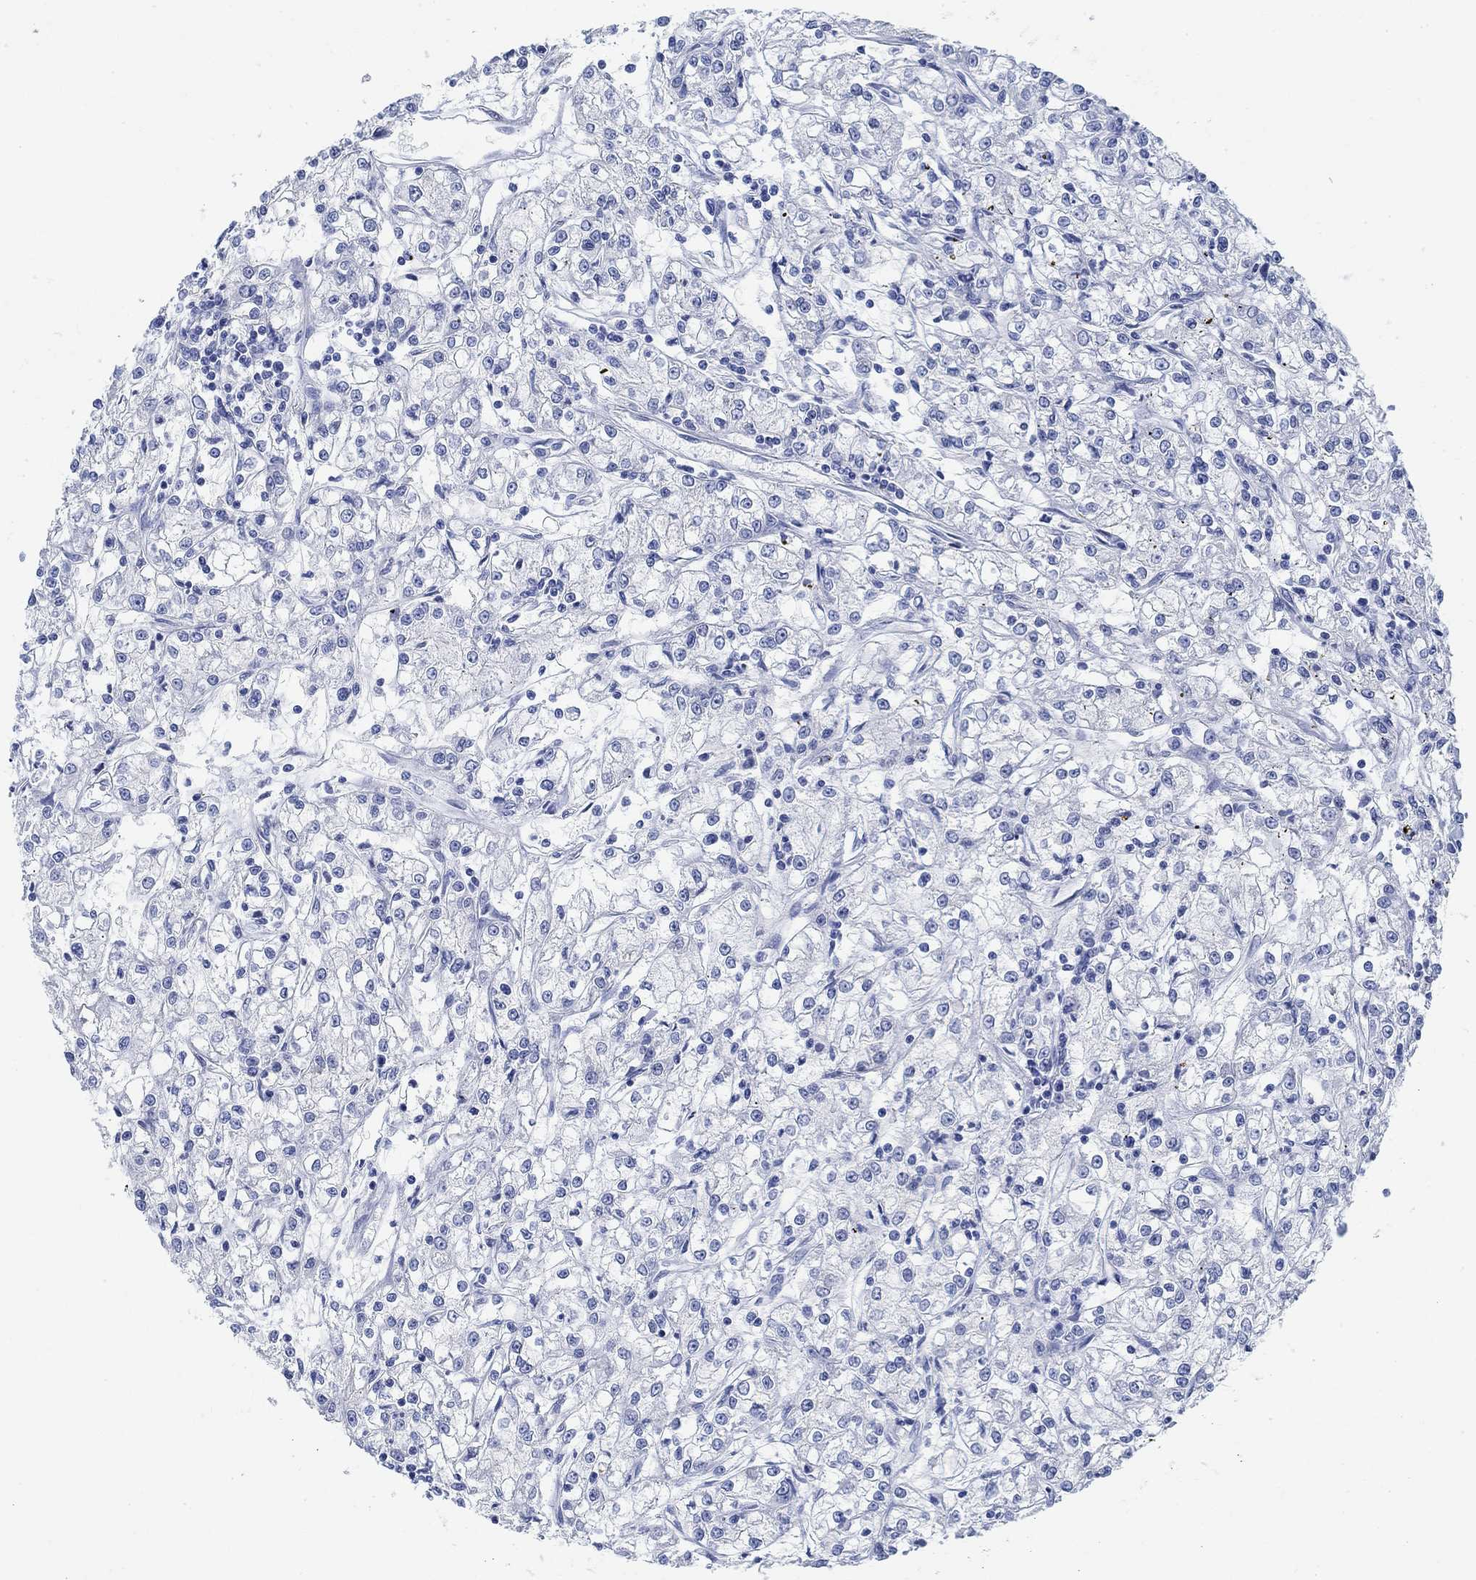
{"staining": {"intensity": "negative", "quantity": "none", "location": "none"}, "tissue": "renal cancer", "cell_type": "Tumor cells", "image_type": "cancer", "snomed": [{"axis": "morphology", "description": "Adenocarcinoma, NOS"}, {"axis": "topography", "description": "Kidney"}], "caption": "Histopathology image shows no significant protein expression in tumor cells of adenocarcinoma (renal).", "gene": "RBM20", "patient": {"sex": "female", "age": 59}}